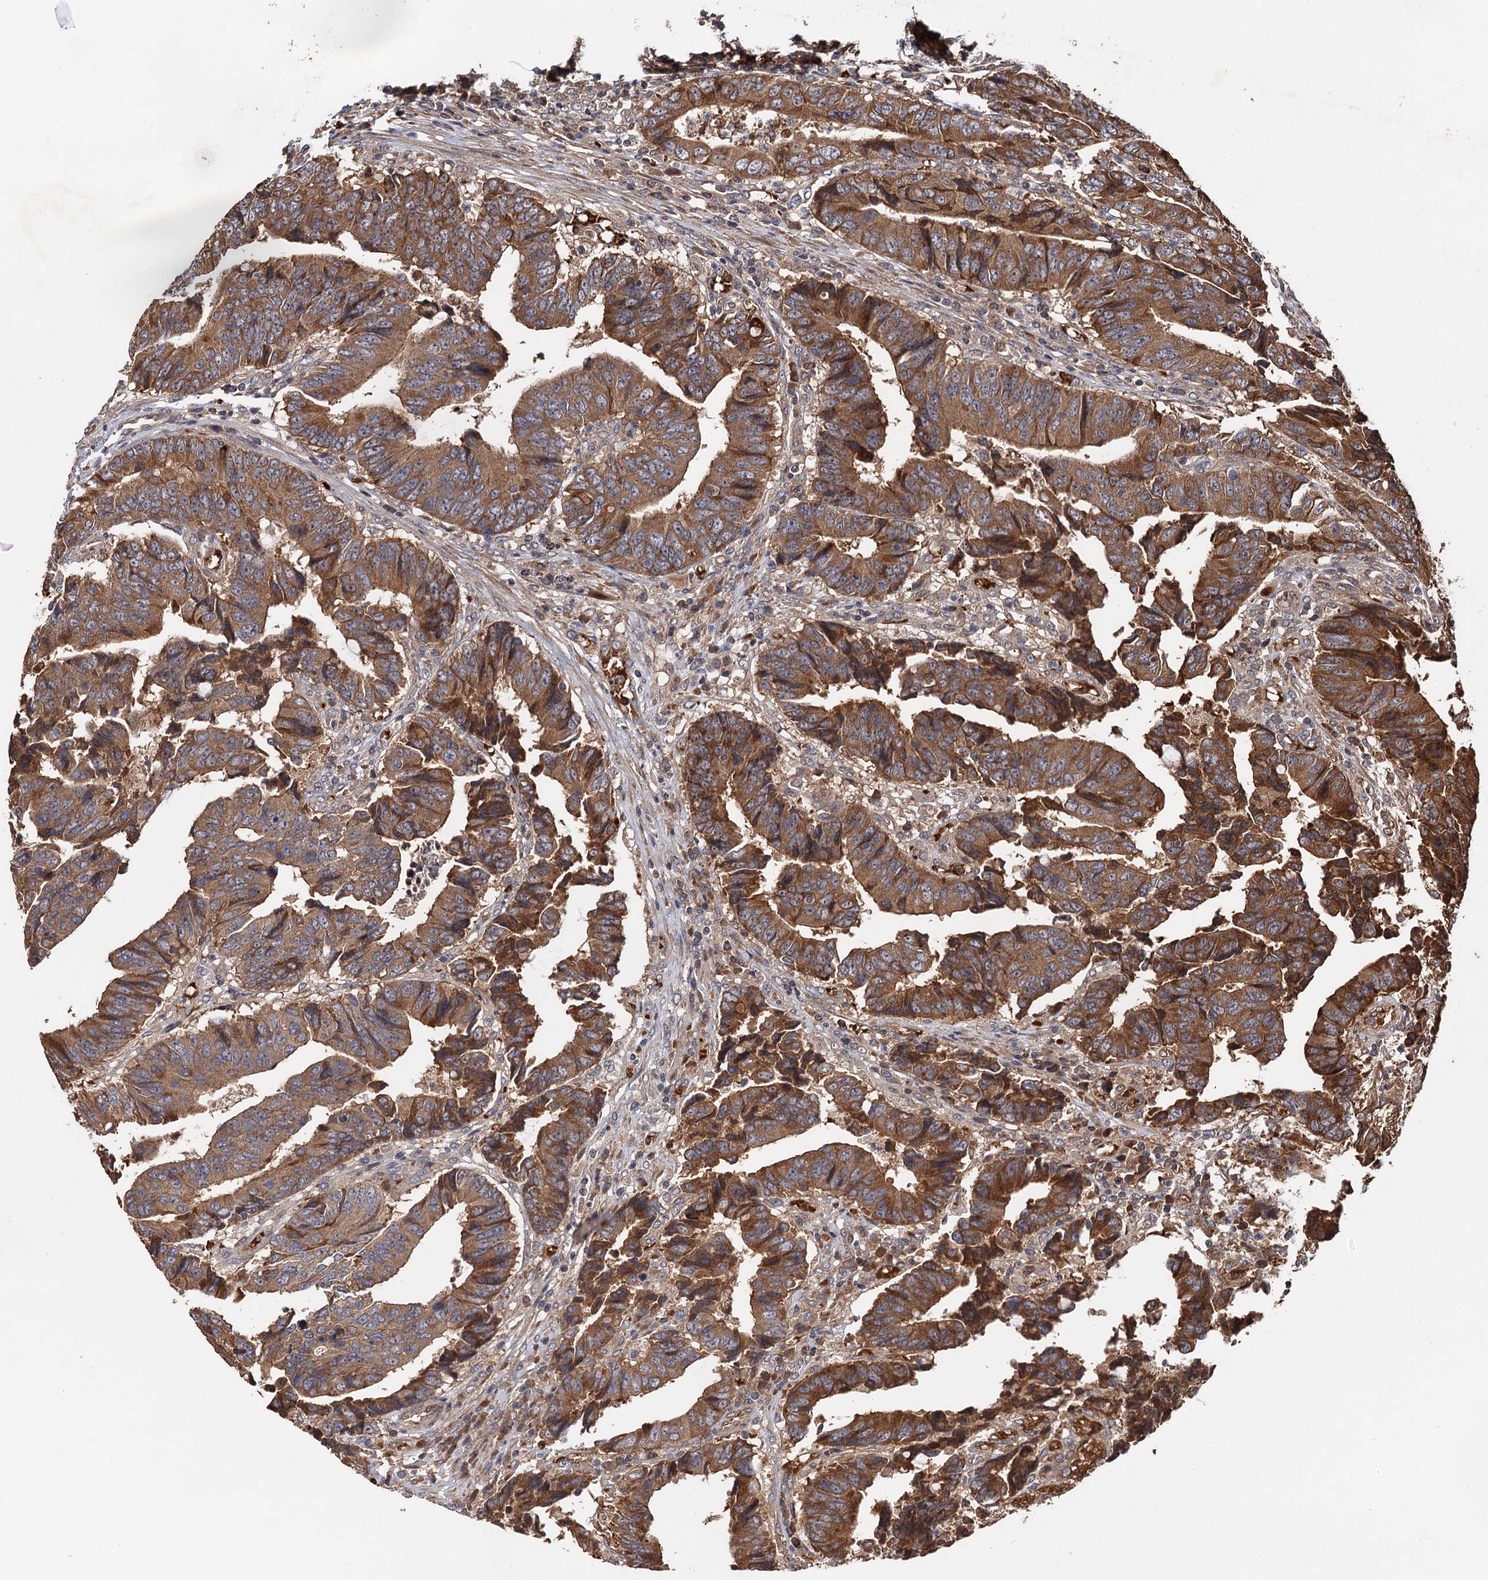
{"staining": {"intensity": "moderate", "quantity": ">75%", "location": "cytoplasmic/membranous"}, "tissue": "colorectal cancer", "cell_type": "Tumor cells", "image_type": "cancer", "snomed": [{"axis": "morphology", "description": "Adenocarcinoma, NOS"}, {"axis": "topography", "description": "Rectum"}], "caption": "Brown immunohistochemical staining in human colorectal adenocarcinoma exhibits moderate cytoplasmic/membranous expression in approximately >75% of tumor cells.", "gene": "SNX32", "patient": {"sex": "male", "age": 84}}